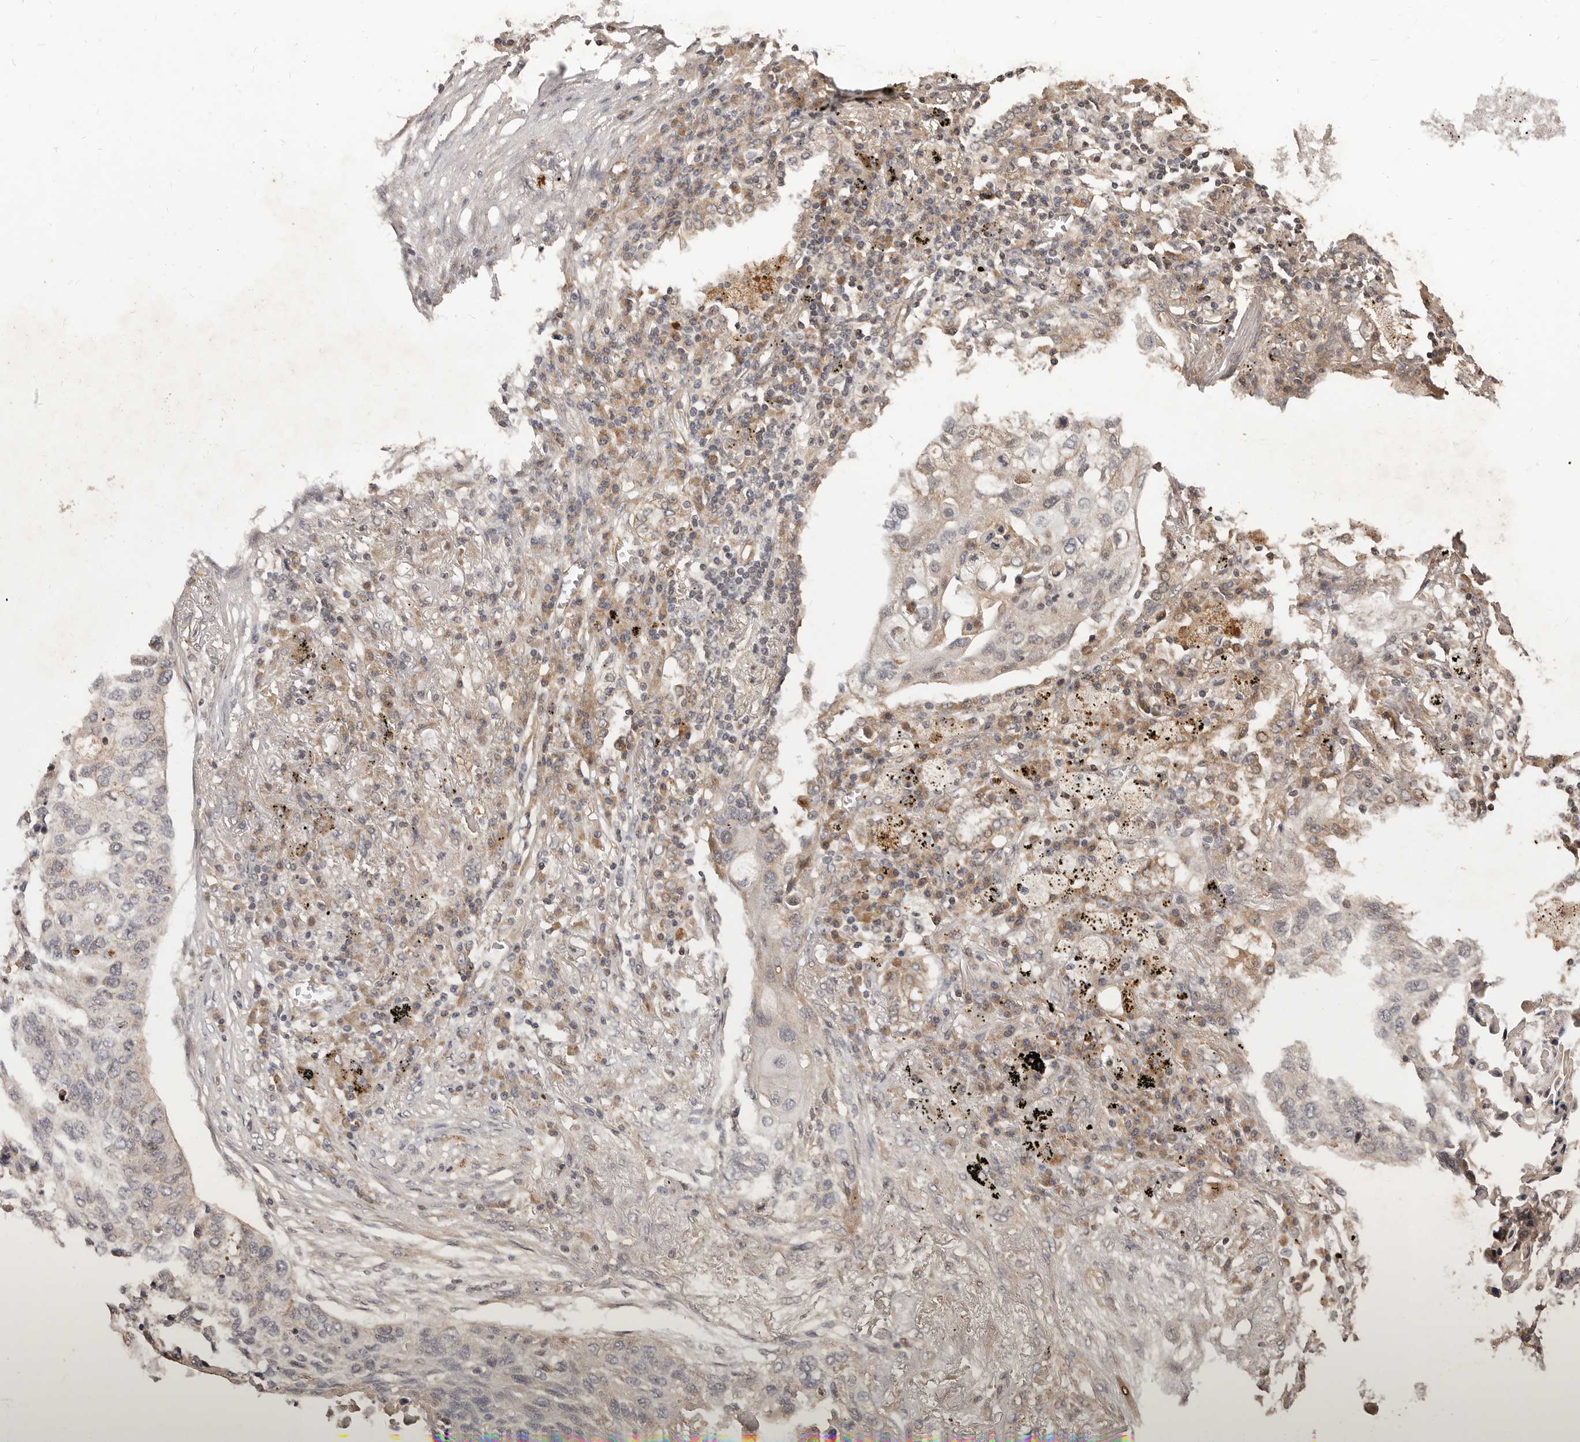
{"staining": {"intensity": "negative", "quantity": "none", "location": "none"}, "tissue": "lung cancer", "cell_type": "Tumor cells", "image_type": "cancer", "snomed": [{"axis": "morphology", "description": "Squamous cell carcinoma, NOS"}, {"axis": "topography", "description": "Lung"}], "caption": "Tumor cells are negative for protein expression in human lung cancer.", "gene": "MTO1", "patient": {"sex": "female", "age": 63}}